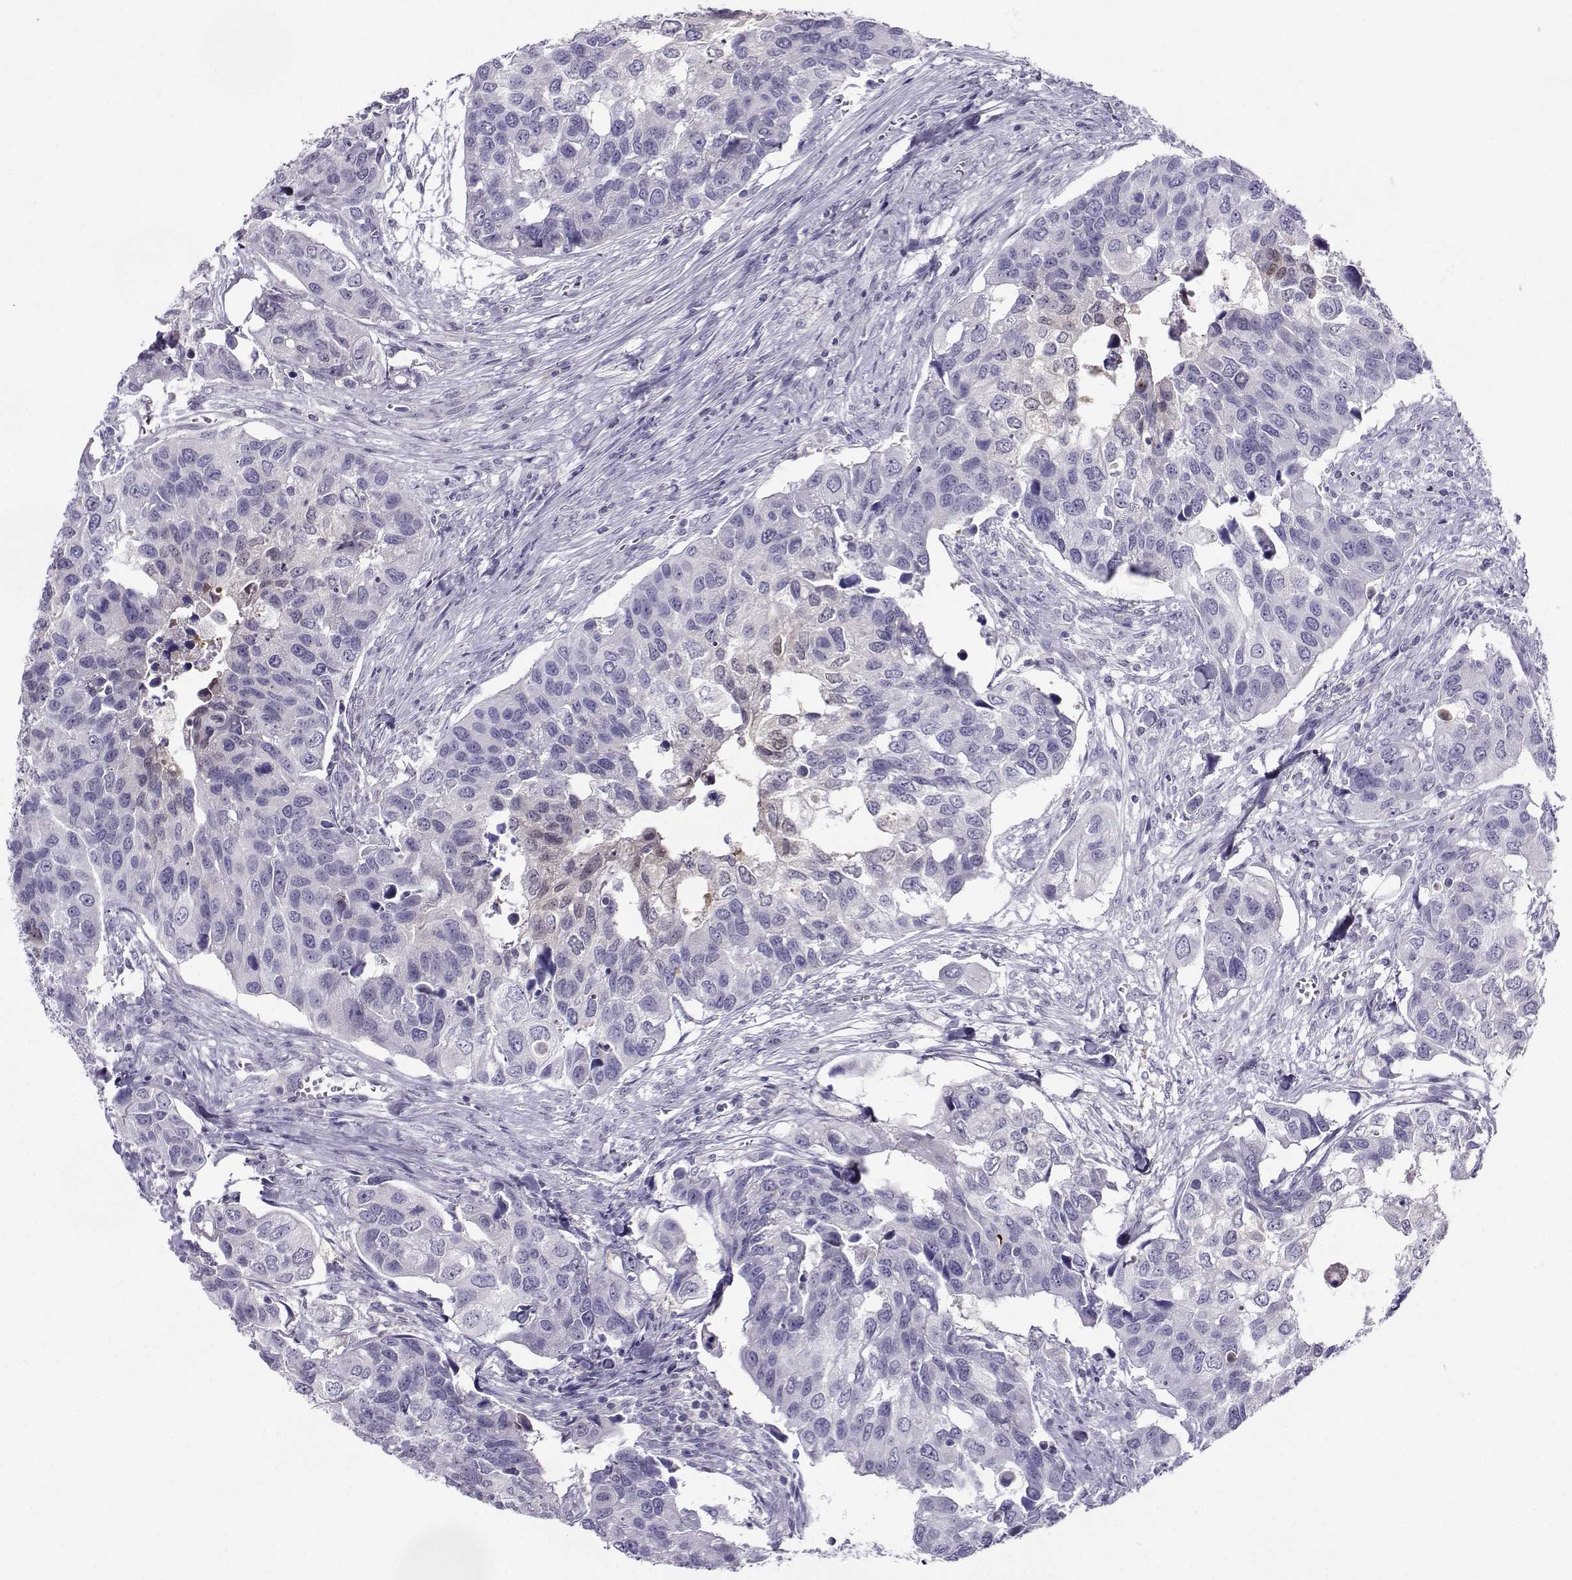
{"staining": {"intensity": "negative", "quantity": "none", "location": "none"}, "tissue": "urothelial cancer", "cell_type": "Tumor cells", "image_type": "cancer", "snomed": [{"axis": "morphology", "description": "Urothelial carcinoma, High grade"}, {"axis": "topography", "description": "Urinary bladder"}], "caption": "There is no significant staining in tumor cells of urothelial cancer.", "gene": "PGK1", "patient": {"sex": "male", "age": 60}}